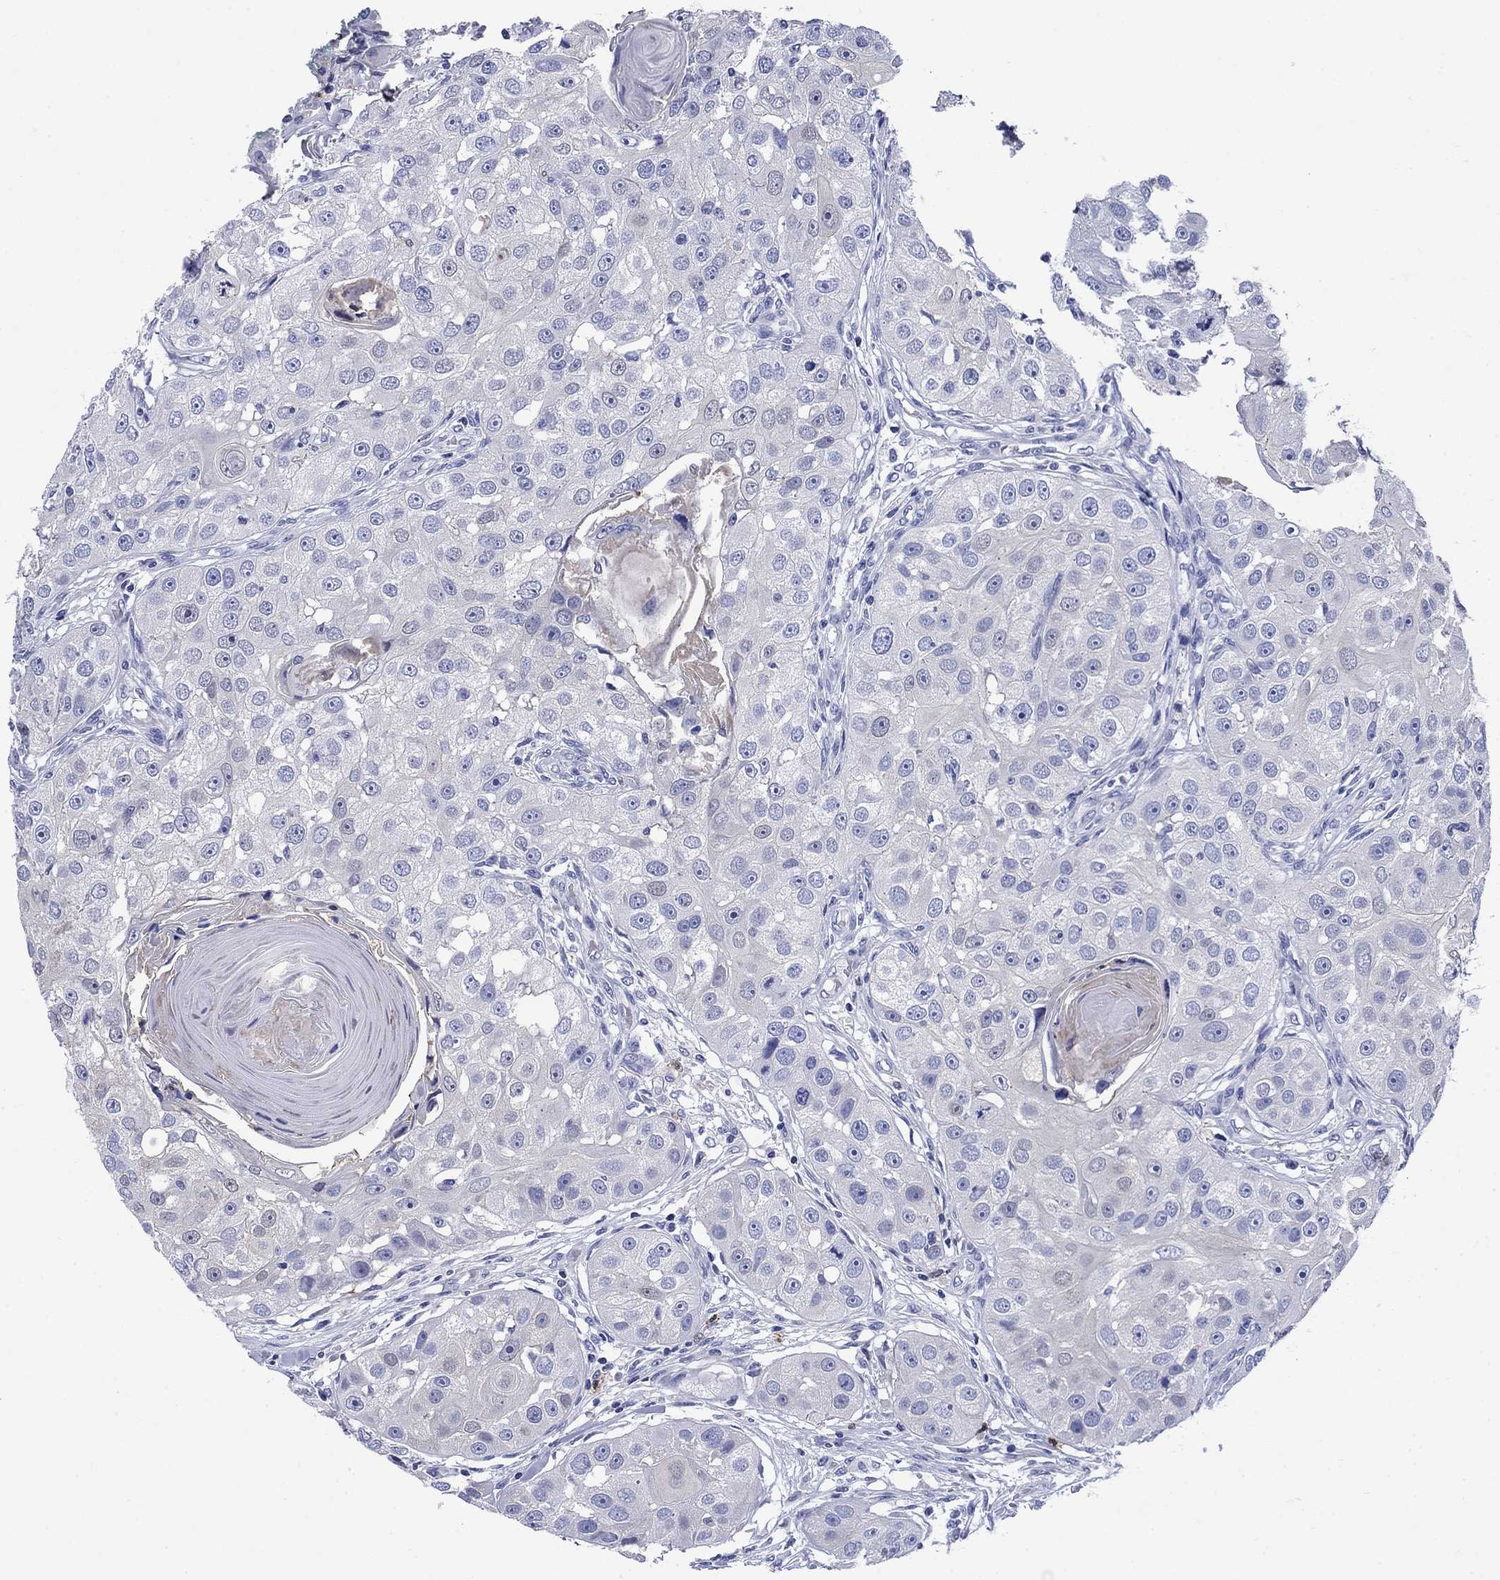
{"staining": {"intensity": "negative", "quantity": "none", "location": "none"}, "tissue": "head and neck cancer", "cell_type": "Tumor cells", "image_type": "cancer", "snomed": [{"axis": "morphology", "description": "Normal tissue, NOS"}, {"axis": "morphology", "description": "Squamous cell carcinoma, NOS"}, {"axis": "topography", "description": "Skeletal muscle"}, {"axis": "topography", "description": "Head-Neck"}], "caption": "This is a photomicrograph of immunohistochemistry staining of head and neck cancer, which shows no expression in tumor cells.", "gene": "TFR2", "patient": {"sex": "male", "age": 51}}